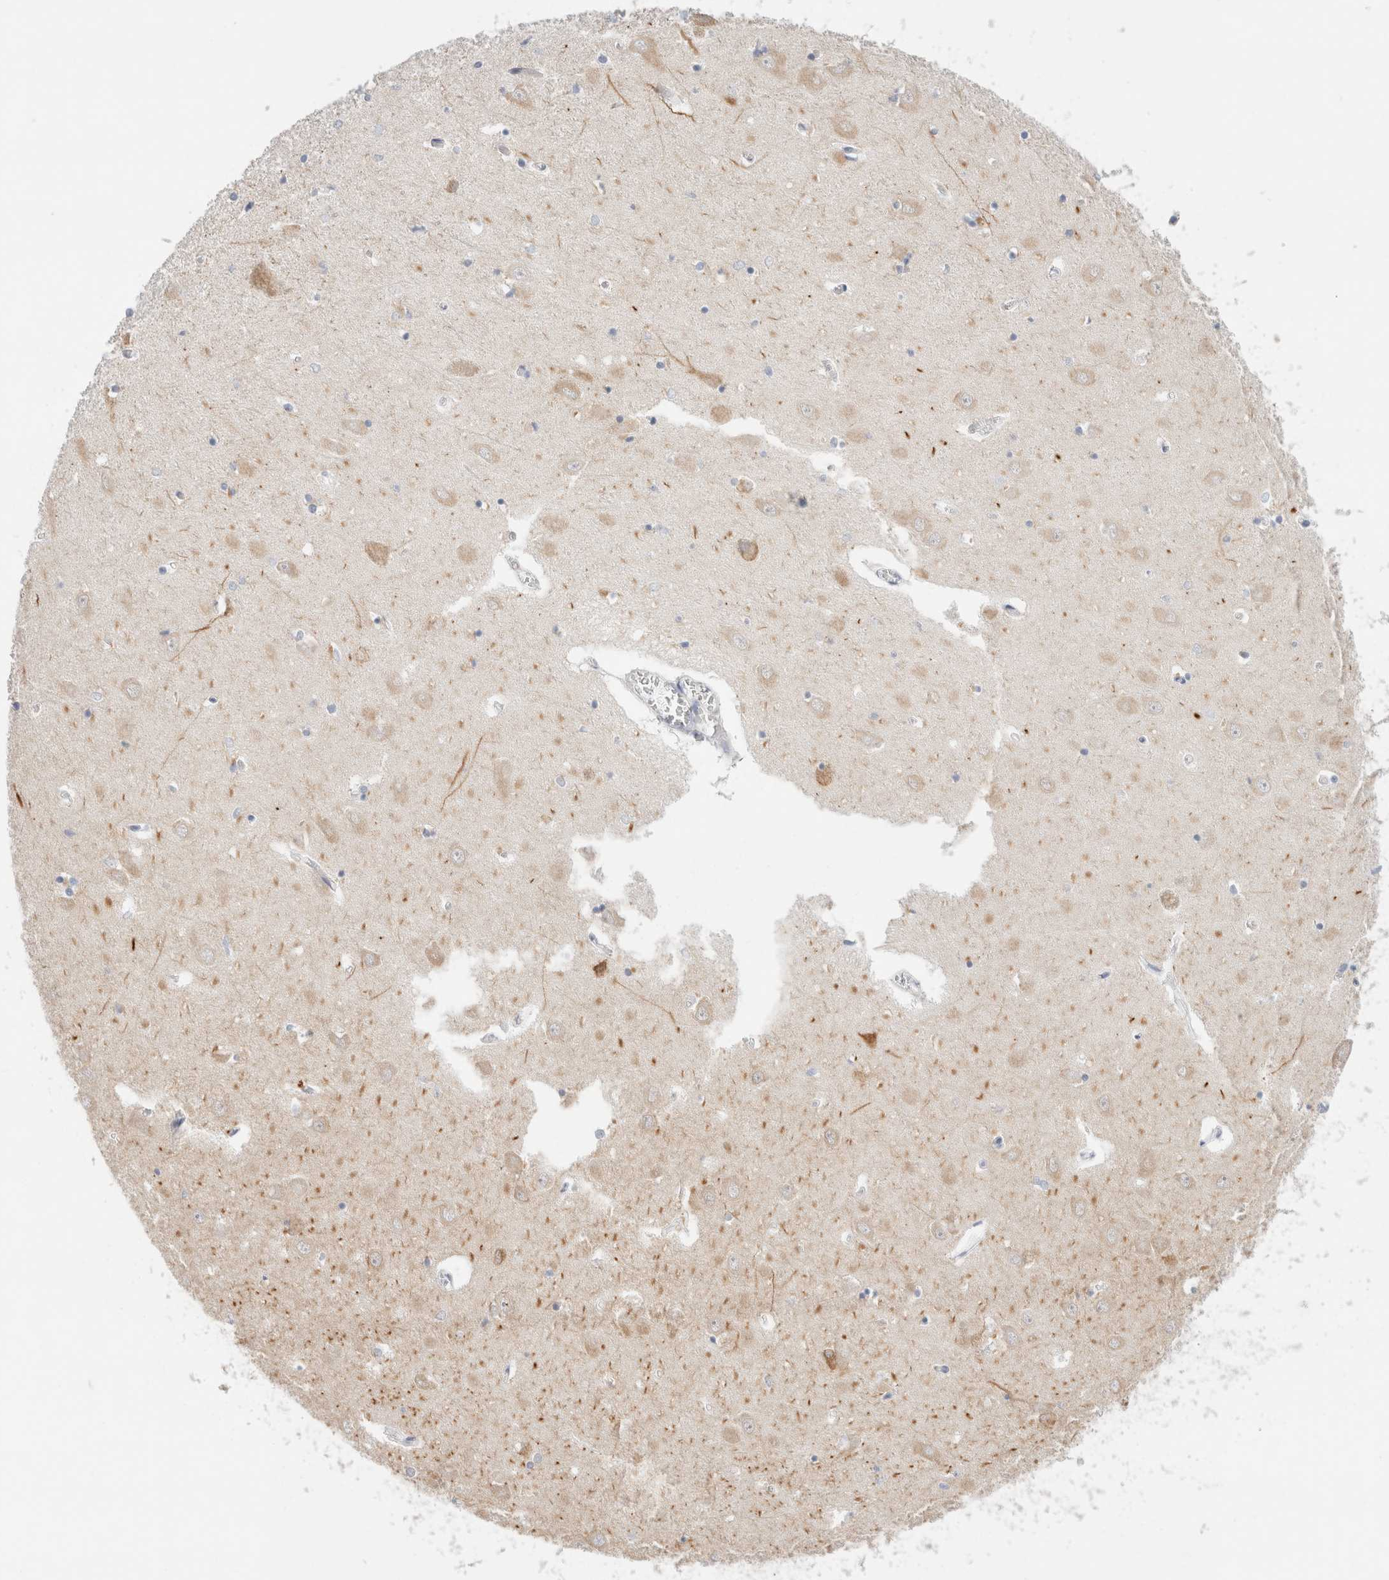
{"staining": {"intensity": "negative", "quantity": "none", "location": "none"}, "tissue": "hippocampus", "cell_type": "Glial cells", "image_type": "normal", "snomed": [{"axis": "morphology", "description": "Normal tissue, NOS"}, {"axis": "topography", "description": "Hippocampus"}], "caption": "IHC histopathology image of benign hippocampus: human hippocampus stained with DAB displays no significant protein staining in glial cells. (DAB (3,3'-diaminobenzidine) immunohistochemistry (IHC) with hematoxylin counter stain).", "gene": "GADD45G", "patient": {"sex": "male", "age": 70}}